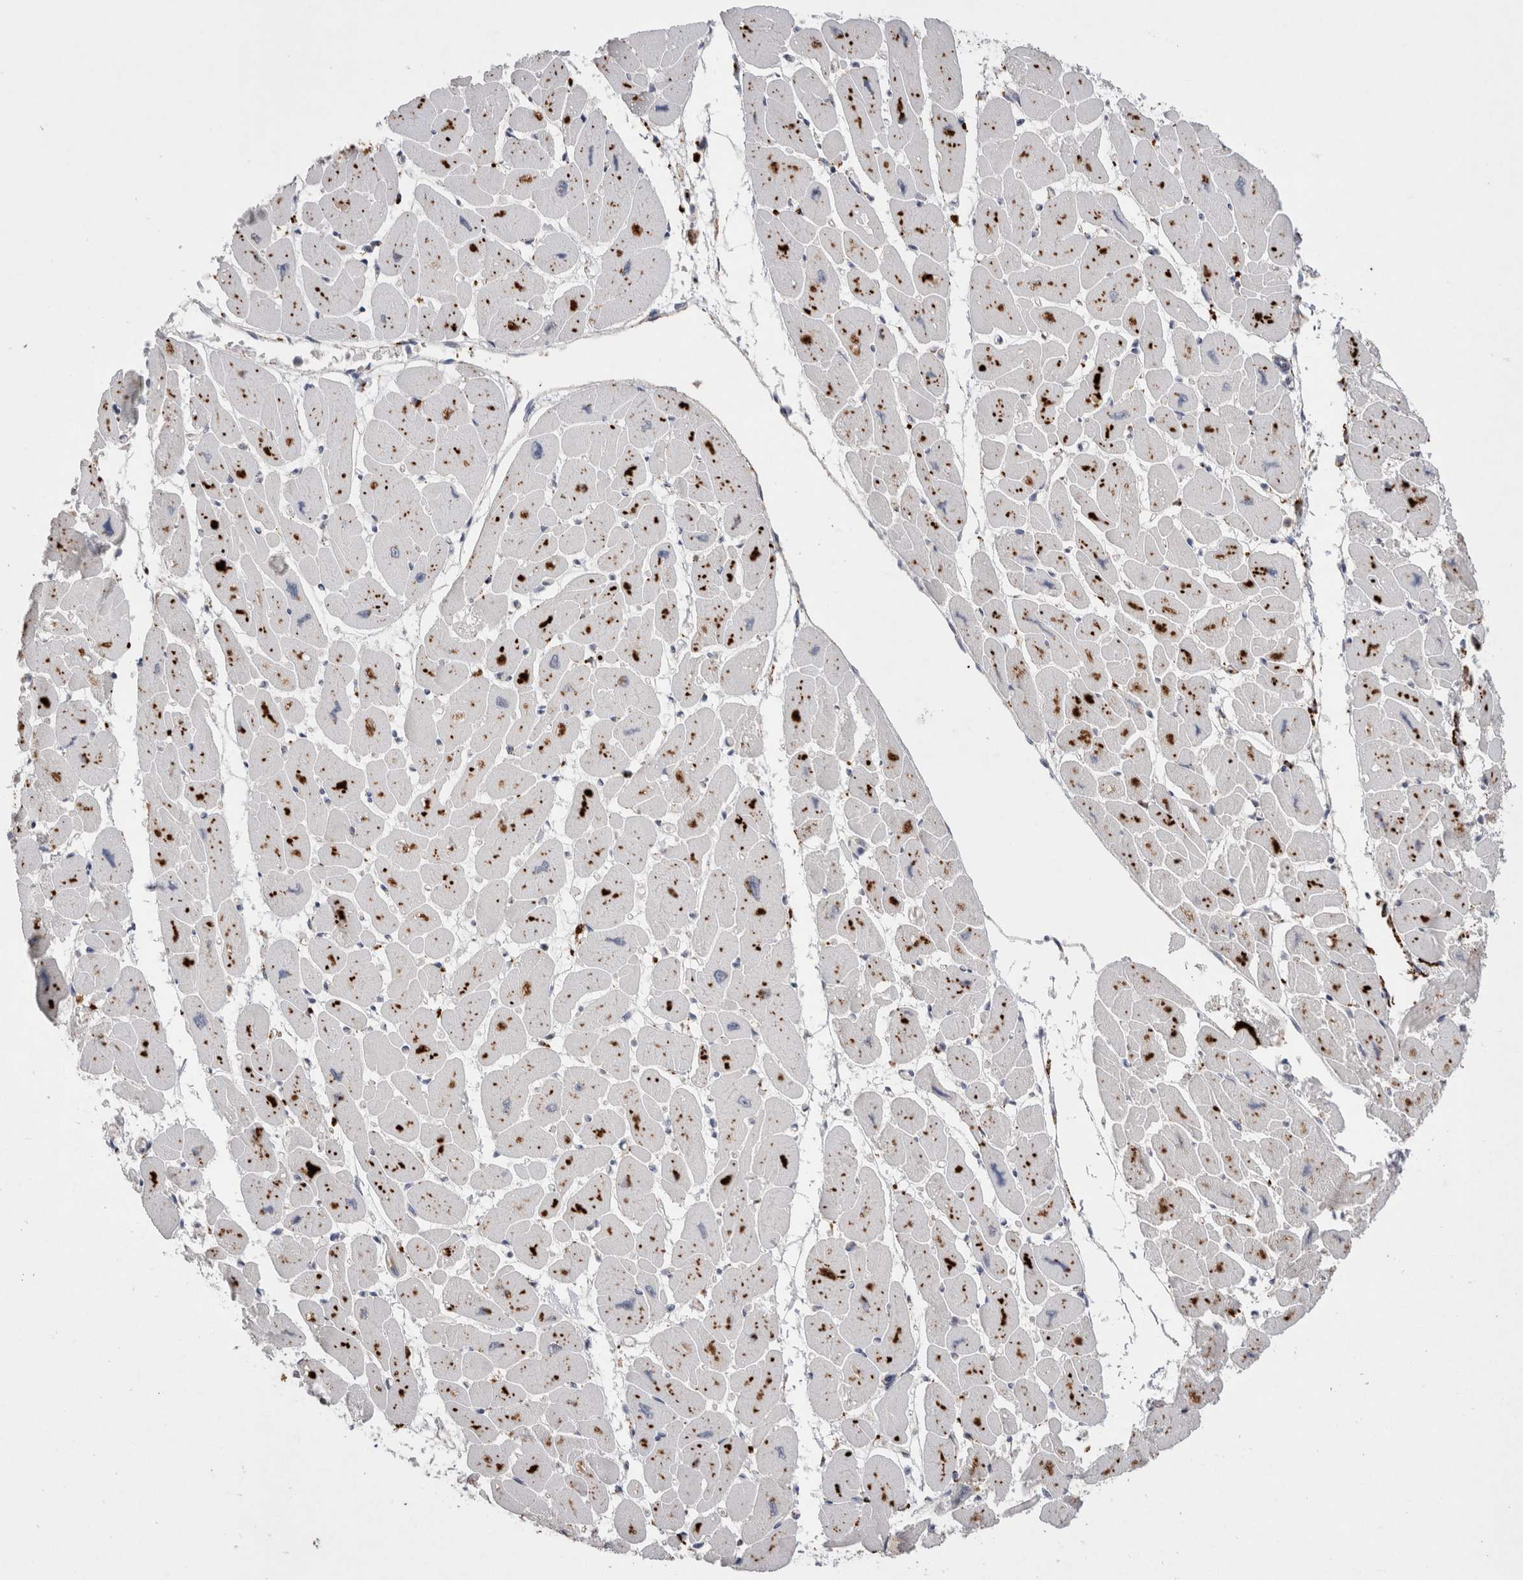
{"staining": {"intensity": "moderate", "quantity": "25%-75%", "location": "cytoplasmic/membranous"}, "tissue": "heart muscle", "cell_type": "Cardiomyocytes", "image_type": "normal", "snomed": [{"axis": "morphology", "description": "Normal tissue, NOS"}, {"axis": "topography", "description": "Heart"}], "caption": "Immunohistochemical staining of normal heart muscle reveals moderate cytoplasmic/membranous protein staining in approximately 25%-75% of cardiomyocytes. (DAB IHC with brightfield microscopy, high magnification).", "gene": "CTSA", "patient": {"sex": "female", "age": 54}}